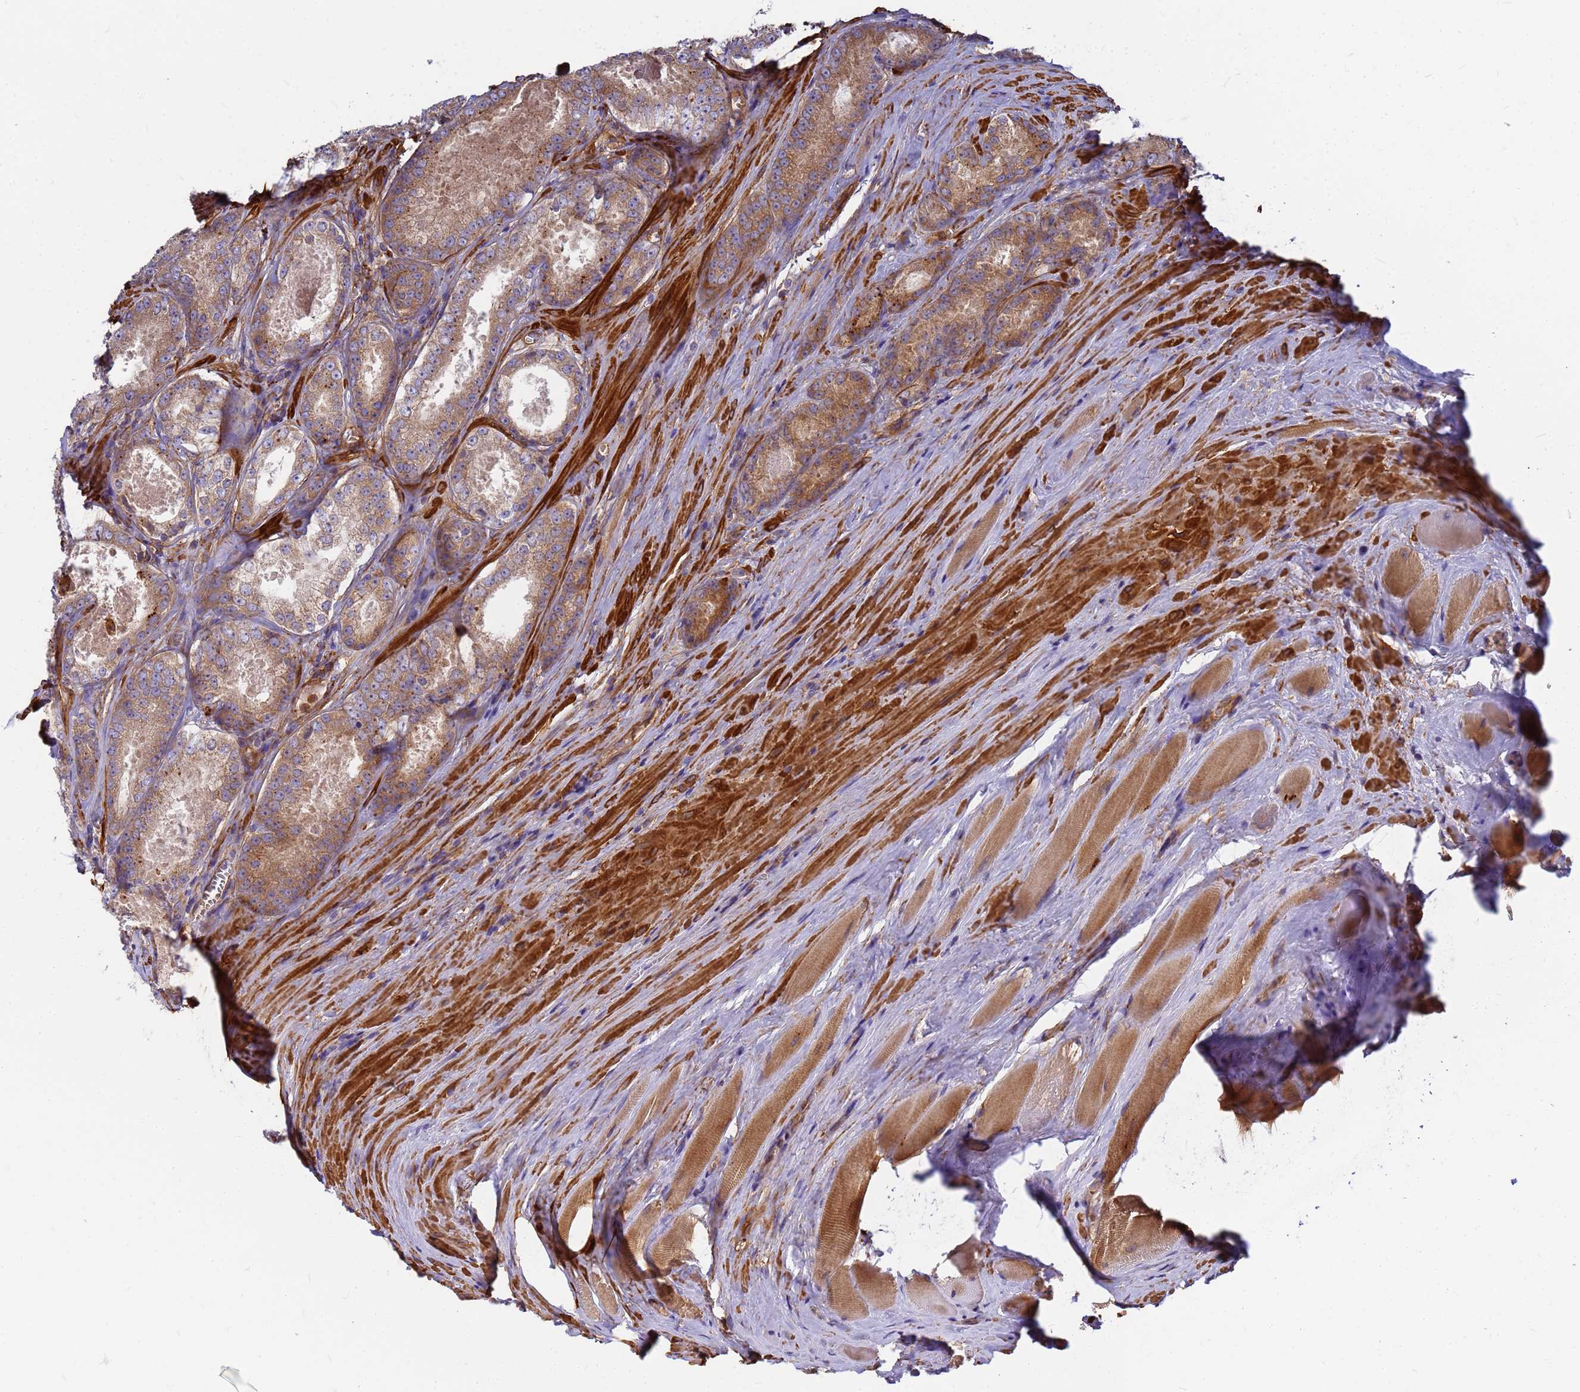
{"staining": {"intensity": "moderate", "quantity": ">75%", "location": "cytoplasmic/membranous"}, "tissue": "prostate cancer", "cell_type": "Tumor cells", "image_type": "cancer", "snomed": [{"axis": "morphology", "description": "Adenocarcinoma, Low grade"}, {"axis": "topography", "description": "Prostate"}], "caption": "The immunohistochemical stain highlights moderate cytoplasmic/membranous staining in tumor cells of prostate cancer (low-grade adenocarcinoma) tissue.", "gene": "C2CD5", "patient": {"sex": "male", "age": 68}}